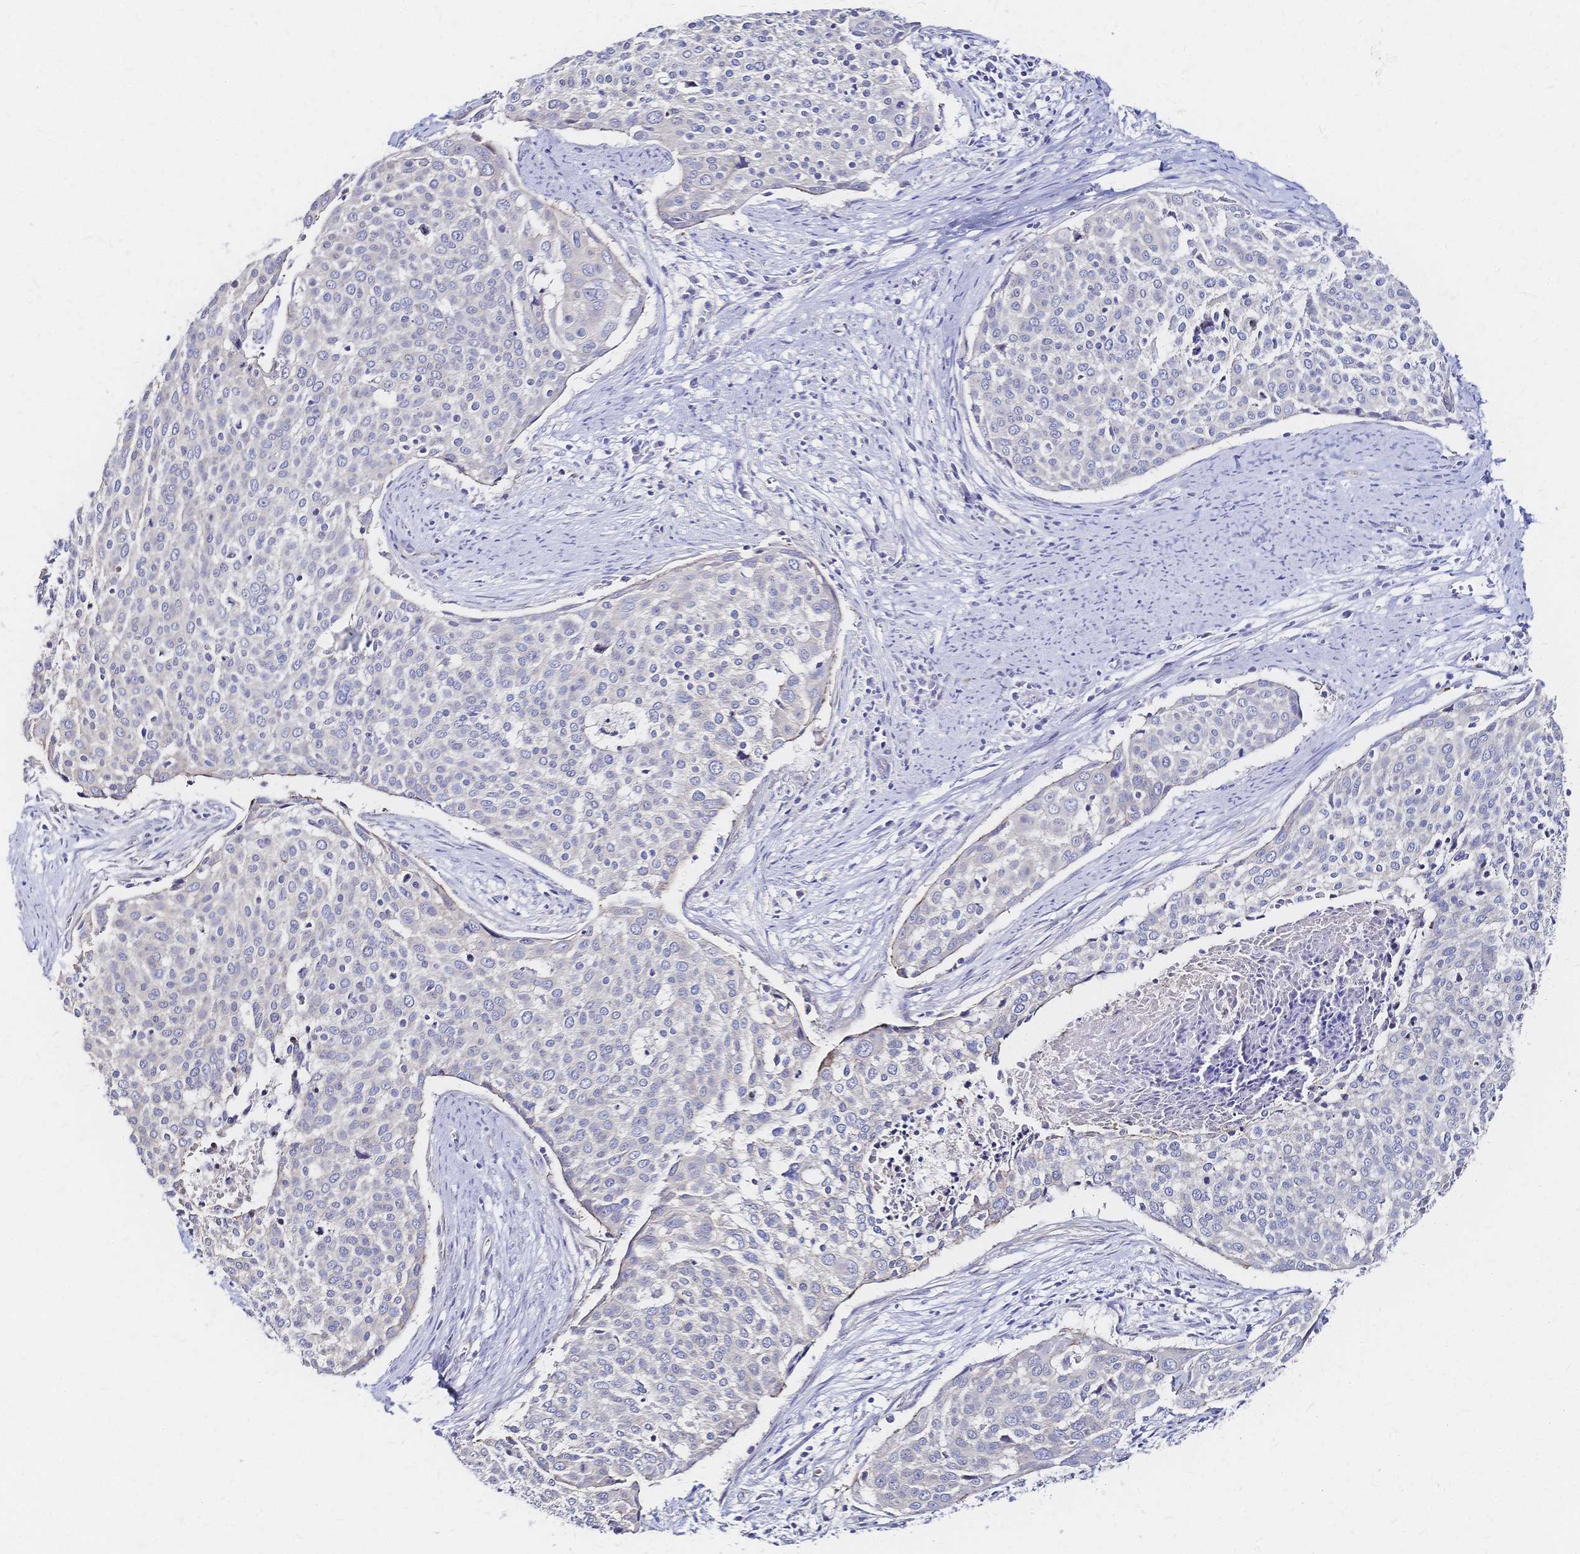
{"staining": {"intensity": "negative", "quantity": "none", "location": "none"}, "tissue": "cervical cancer", "cell_type": "Tumor cells", "image_type": "cancer", "snomed": [{"axis": "morphology", "description": "Squamous cell carcinoma, NOS"}, {"axis": "topography", "description": "Cervix"}], "caption": "Human cervical cancer (squamous cell carcinoma) stained for a protein using immunohistochemistry (IHC) exhibits no positivity in tumor cells.", "gene": "SLC5A1", "patient": {"sex": "female", "age": 39}}